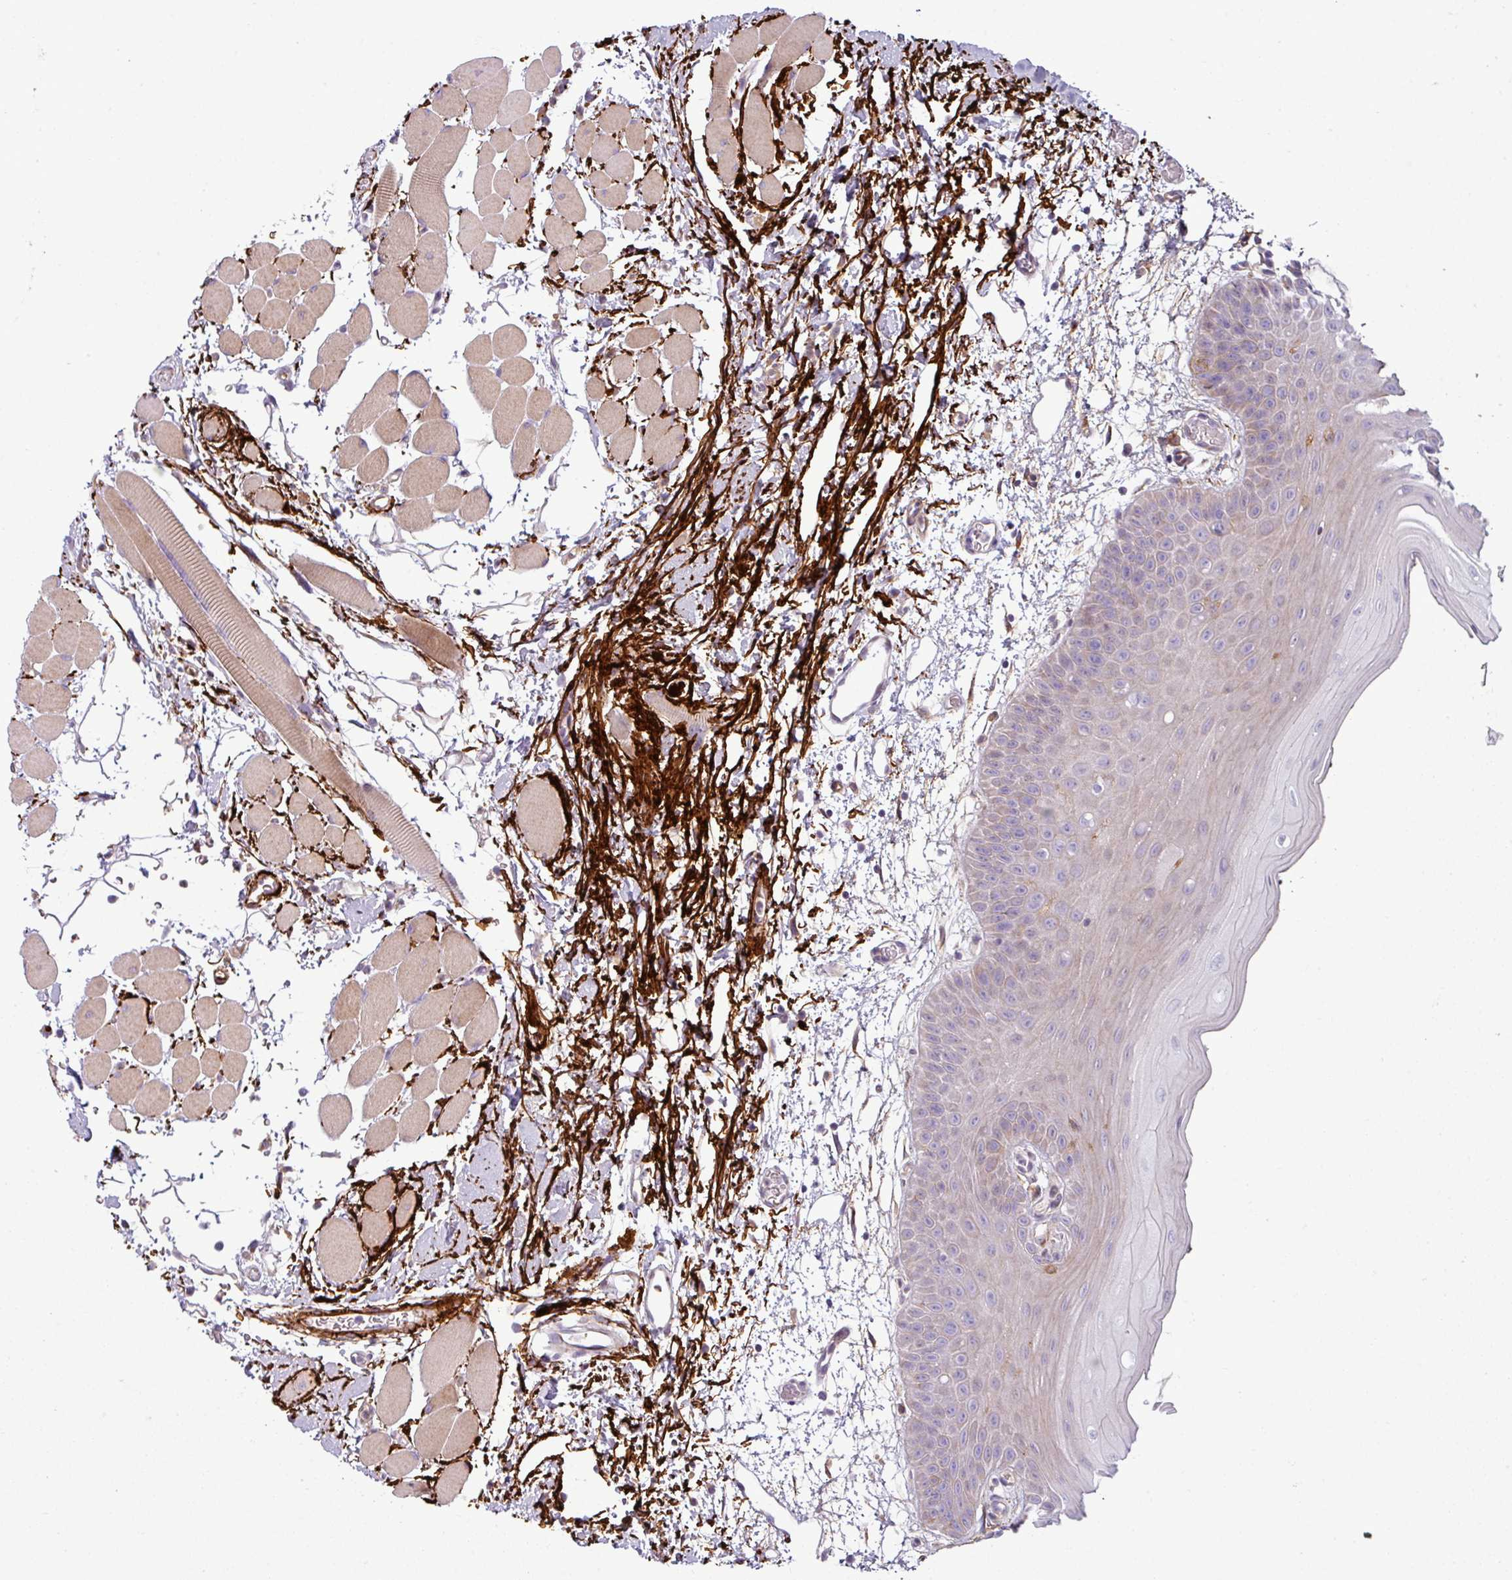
{"staining": {"intensity": "weak", "quantity": "<25%", "location": "cytoplasmic/membranous"}, "tissue": "oral mucosa", "cell_type": "Squamous epithelial cells", "image_type": "normal", "snomed": [{"axis": "morphology", "description": "Normal tissue, NOS"}, {"axis": "topography", "description": "Oral tissue"}, {"axis": "topography", "description": "Tounge, NOS"}], "caption": "Immunohistochemical staining of benign oral mucosa exhibits no significant expression in squamous epithelial cells.", "gene": "COL8A1", "patient": {"sex": "female", "age": 59}}